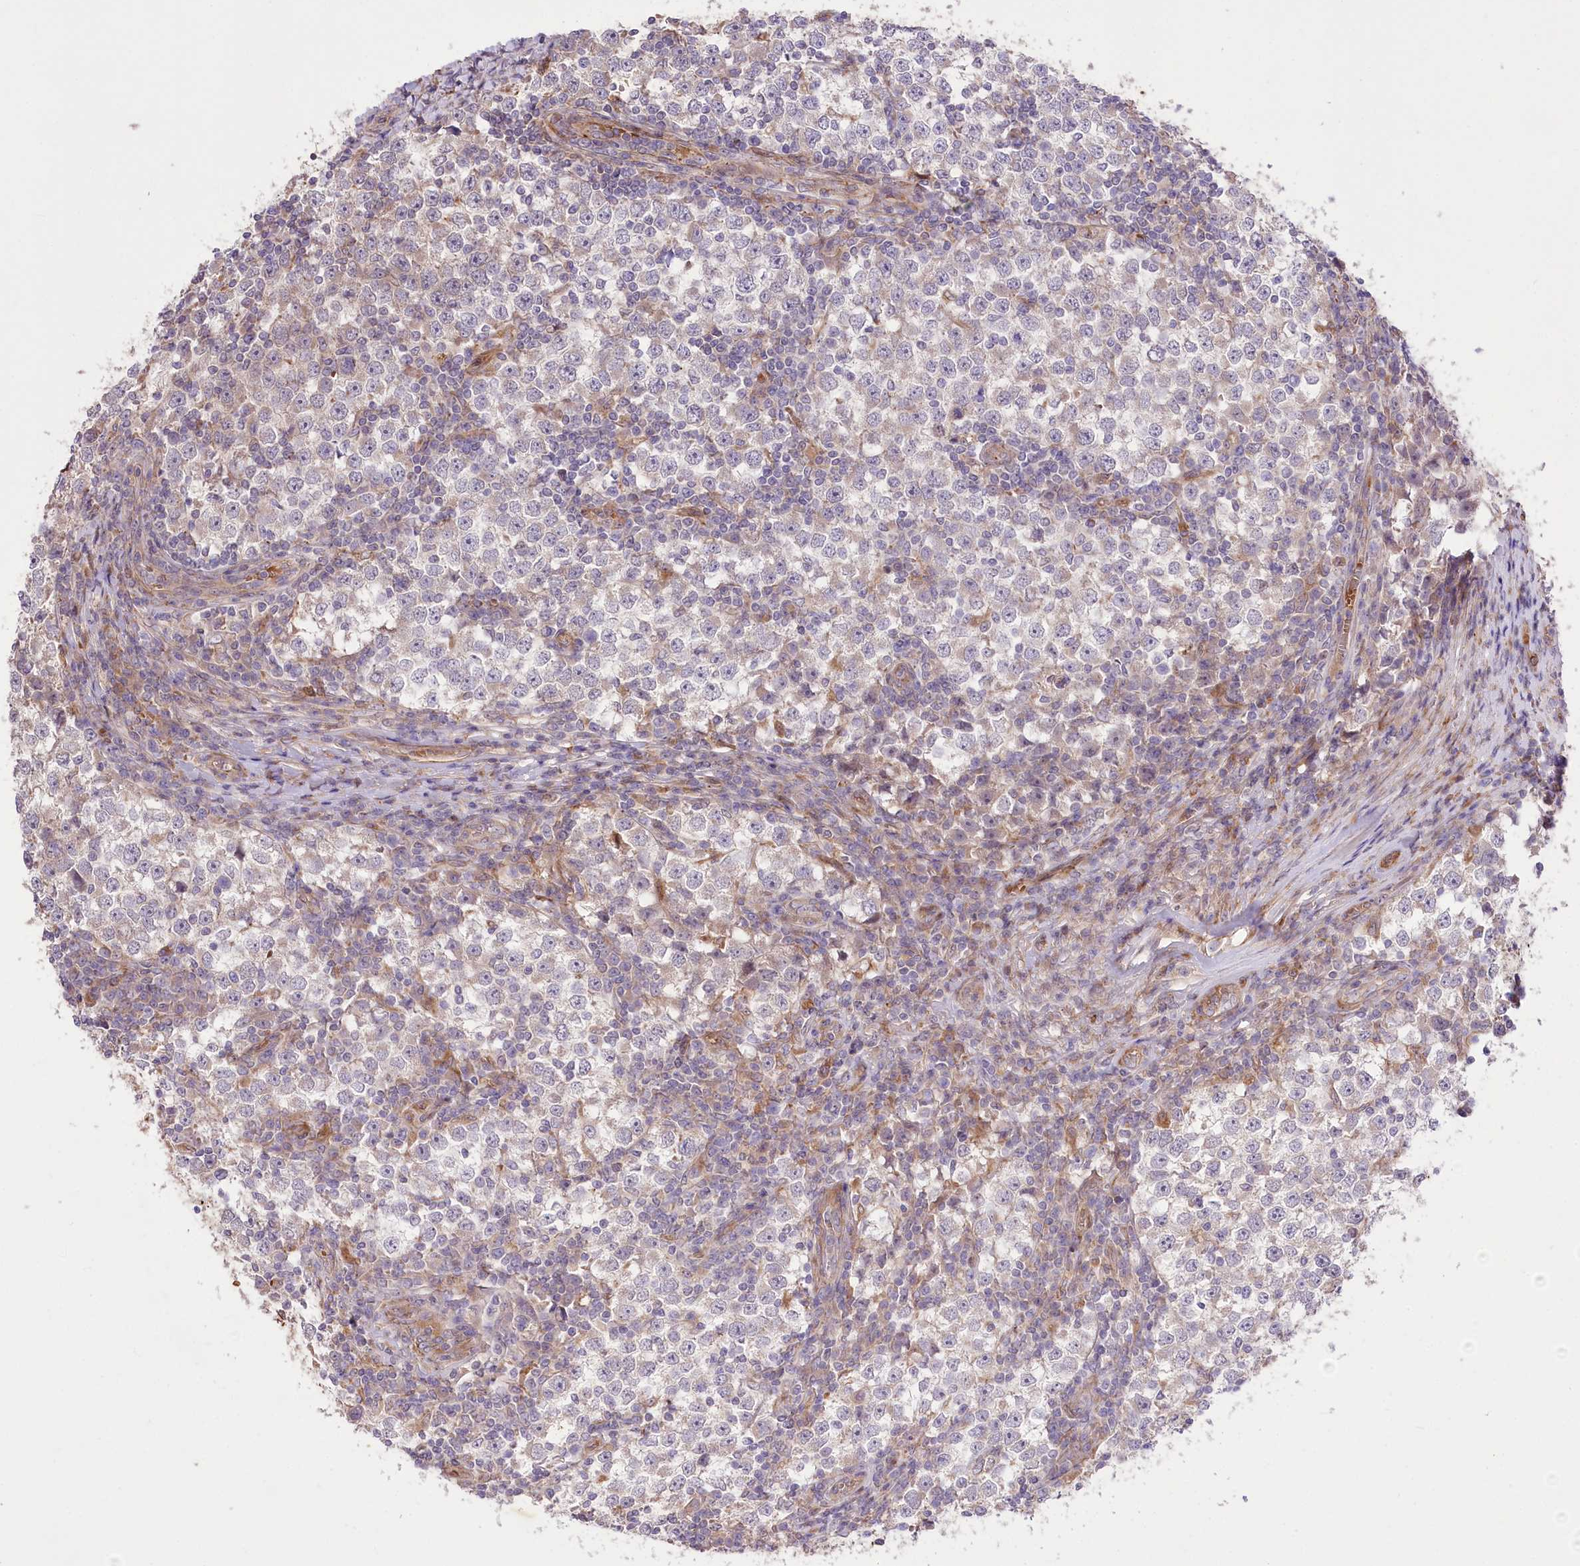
{"staining": {"intensity": "negative", "quantity": "none", "location": "none"}, "tissue": "testis cancer", "cell_type": "Tumor cells", "image_type": "cancer", "snomed": [{"axis": "morphology", "description": "Seminoma, NOS"}, {"axis": "topography", "description": "Testis"}], "caption": "This is an immunohistochemistry (IHC) micrograph of human seminoma (testis). There is no positivity in tumor cells.", "gene": "TRUB1", "patient": {"sex": "male", "age": 65}}